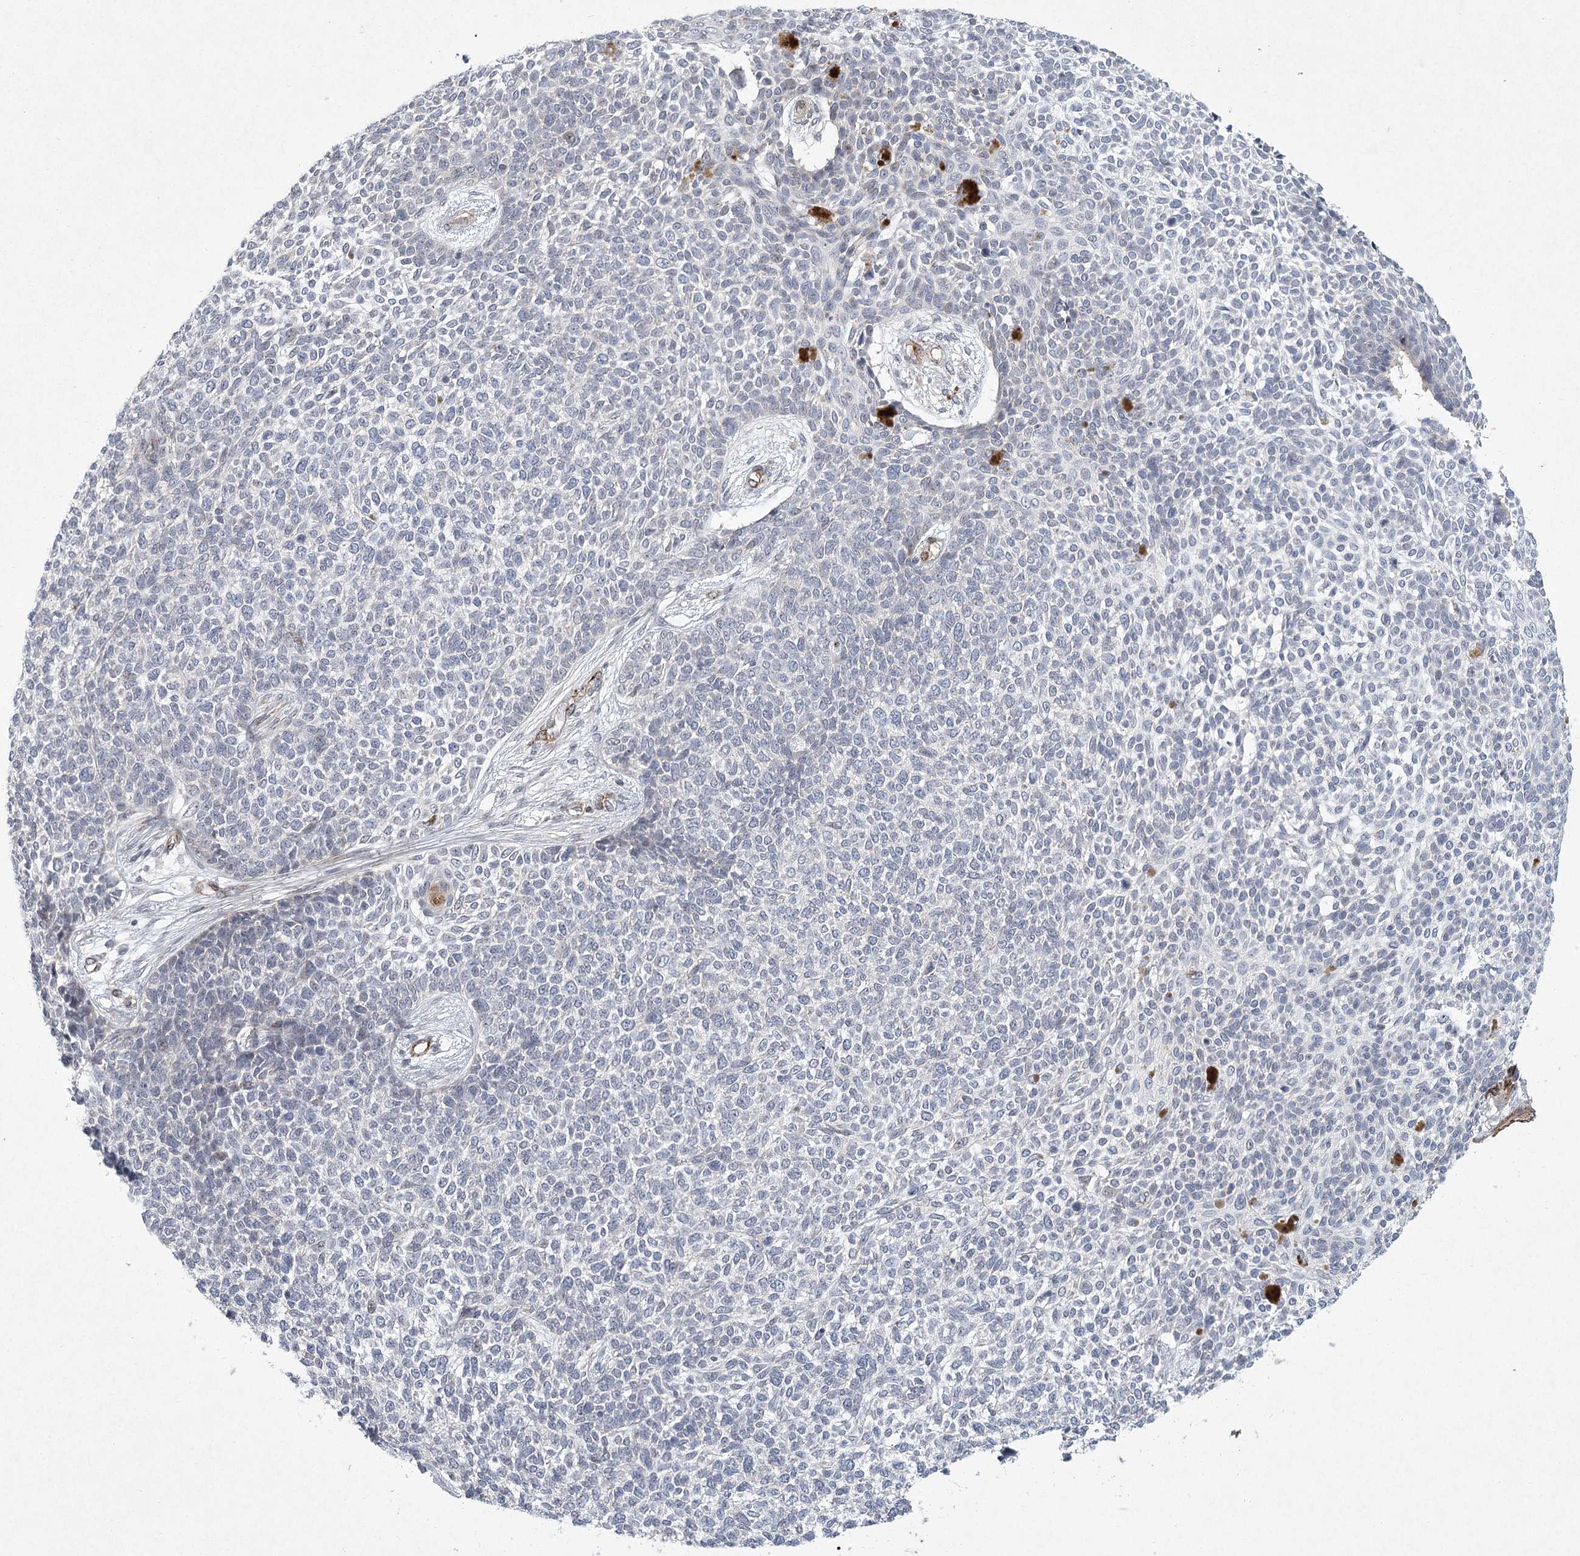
{"staining": {"intensity": "negative", "quantity": "none", "location": "none"}, "tissue": "skin cancer", "cell_type": "Tumor cells", "image_type": "cancer", "snomed": [{"axis": "morphology", "description": "Basal cell carcinoma"}, {"axis": "topography", "description": "Skin"}], "caption": "DAB (3,3'-diaminobenzidine) immunohistochemical staining of human skin cancer (basal cell carcinoma) exhibits no significant positivity in tumor cells.", "gene": "MEPE", "patient": {"sex": "female", "age": 84}}